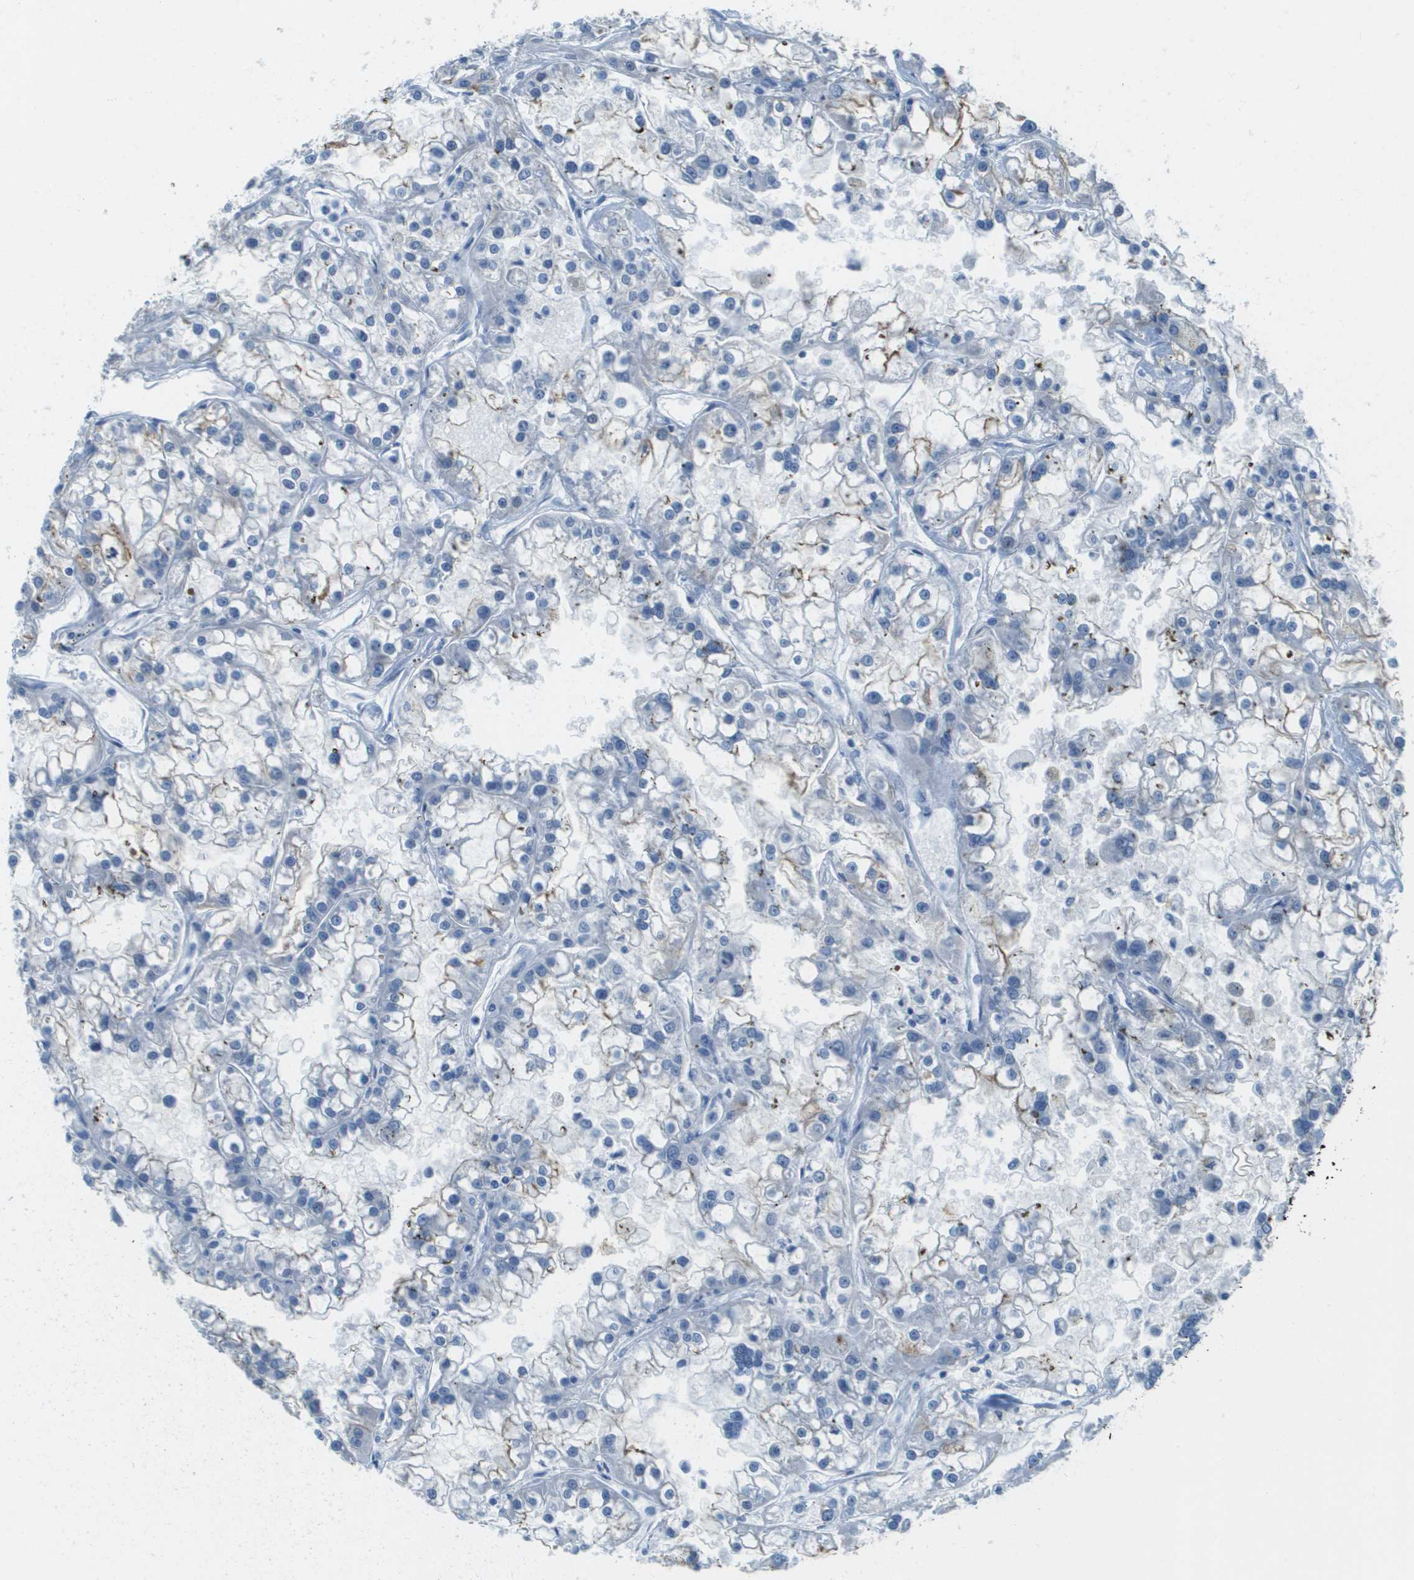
{"staining": {"intensity": "weak", "quantity": "<25%", "location": "cytoplasmic/membranous"}, "tissue": "renal cancer", "cell_type": "Tumor cells", "image_type": "cancer", "snomed": [{"axis": "morphology", "description": "Adenocarcinoma, NOS"}, {"axis": "topography", "description": "Kidney"}], "caption": "Immunohistochemistry (IHC) of human renal adenocarcinoma demonstrates no expression in tumor cells. (DAB IHC with hematoxylin counter stain).", "gene": "CDHR2", "patient": {"sex": "female", "age": 52}}